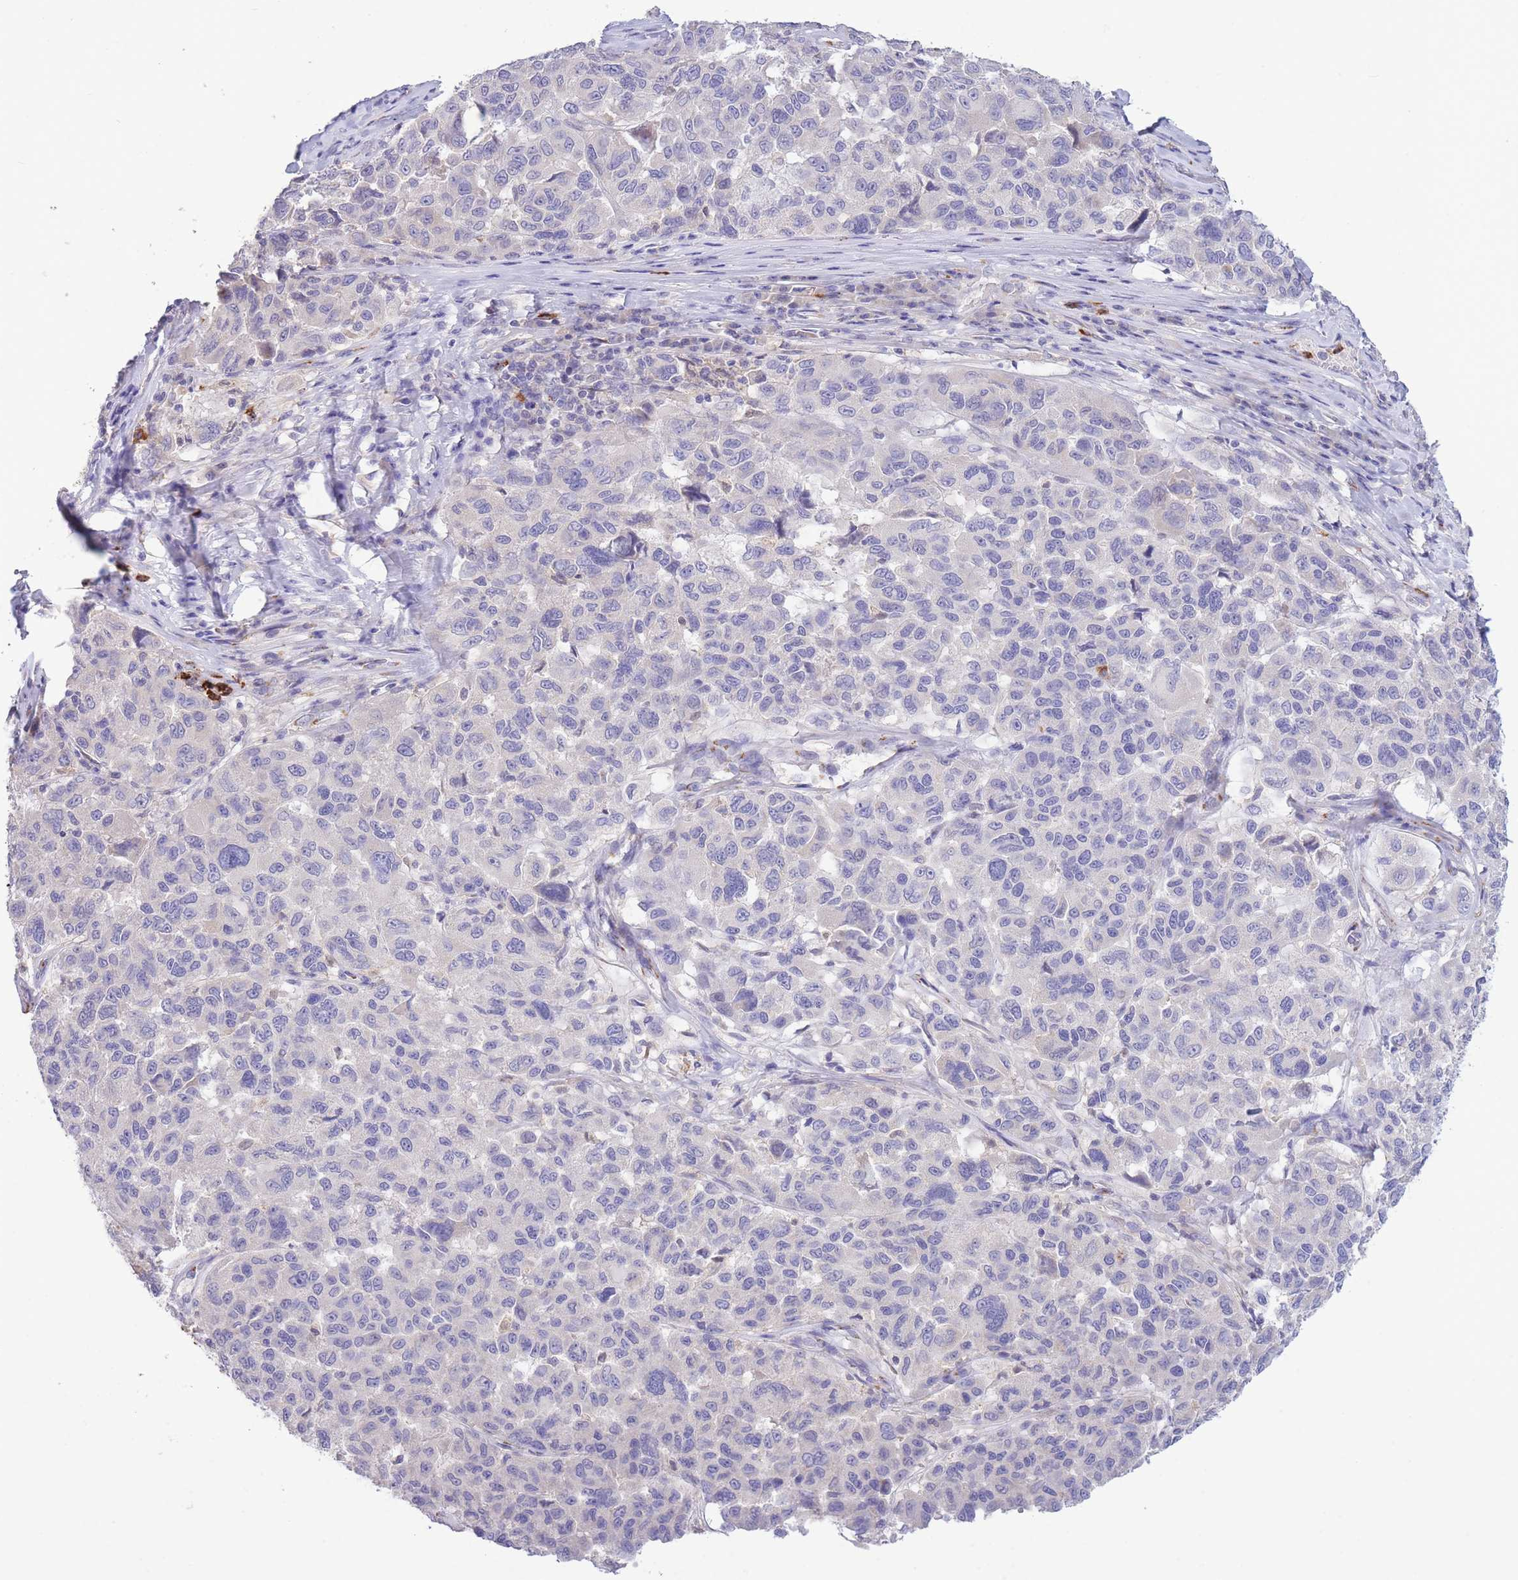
{"staining": {"intensity": "negative", "quantity": "none", "location": "none"}, "tissue": "melanoma", "cell_type": "Tumor cells", "image_type": "cancer", "snomed": [{"axis": "morphology", "description": "Malignant melanoma, NOS"}, {"axis": "topography", "description": "Skin"}], "caption": "An immunohistochemistry (IHC) photomicrograph of malignant melanoma is shown. There is no staining in tumor cells of malignant melanoma.", "gene": "CENPM", "patient": {"sex": "female", "age": 66}}